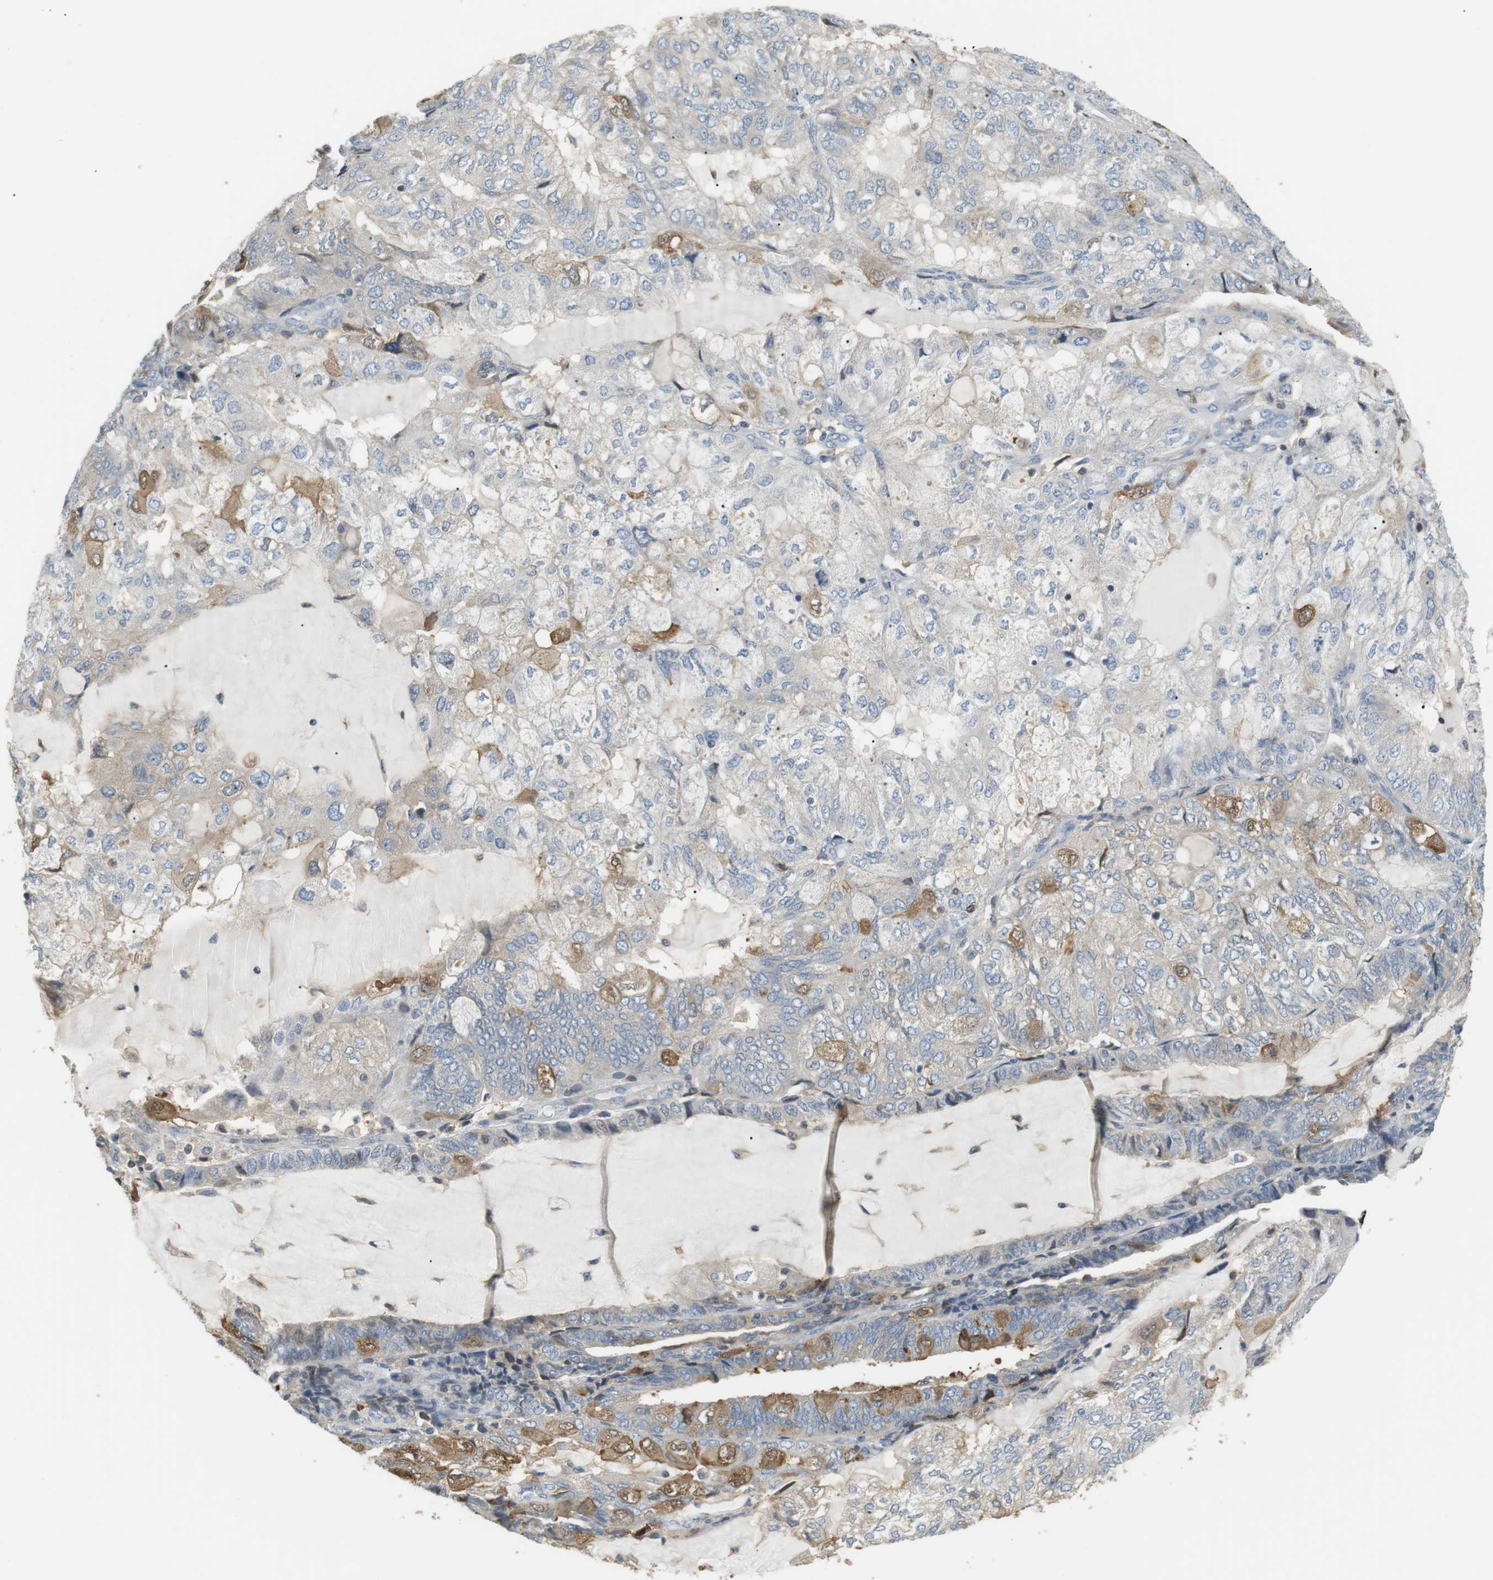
{"staining": {"intensity": "moderate", "quantity": "<25%", "location": "cytoplasmic/membranous"}, "tissue": "endometrial cancer", "cell_type": "Tumor cells", "image_type": "cancer", "snomed": [{"axis": "morphology", "description": "Adenocarcinoma, NOS"}, {"axis": "topography", "description": "Endometrium"}], "caption": "Tumor cells demonstrate low levels of moderate cytoplasmic/membranous expression in approximately <25% of cells in endometrial adenocarcinoma.", "gene": "P2RY1", "patient": {"sex": "female", "age": 81}}